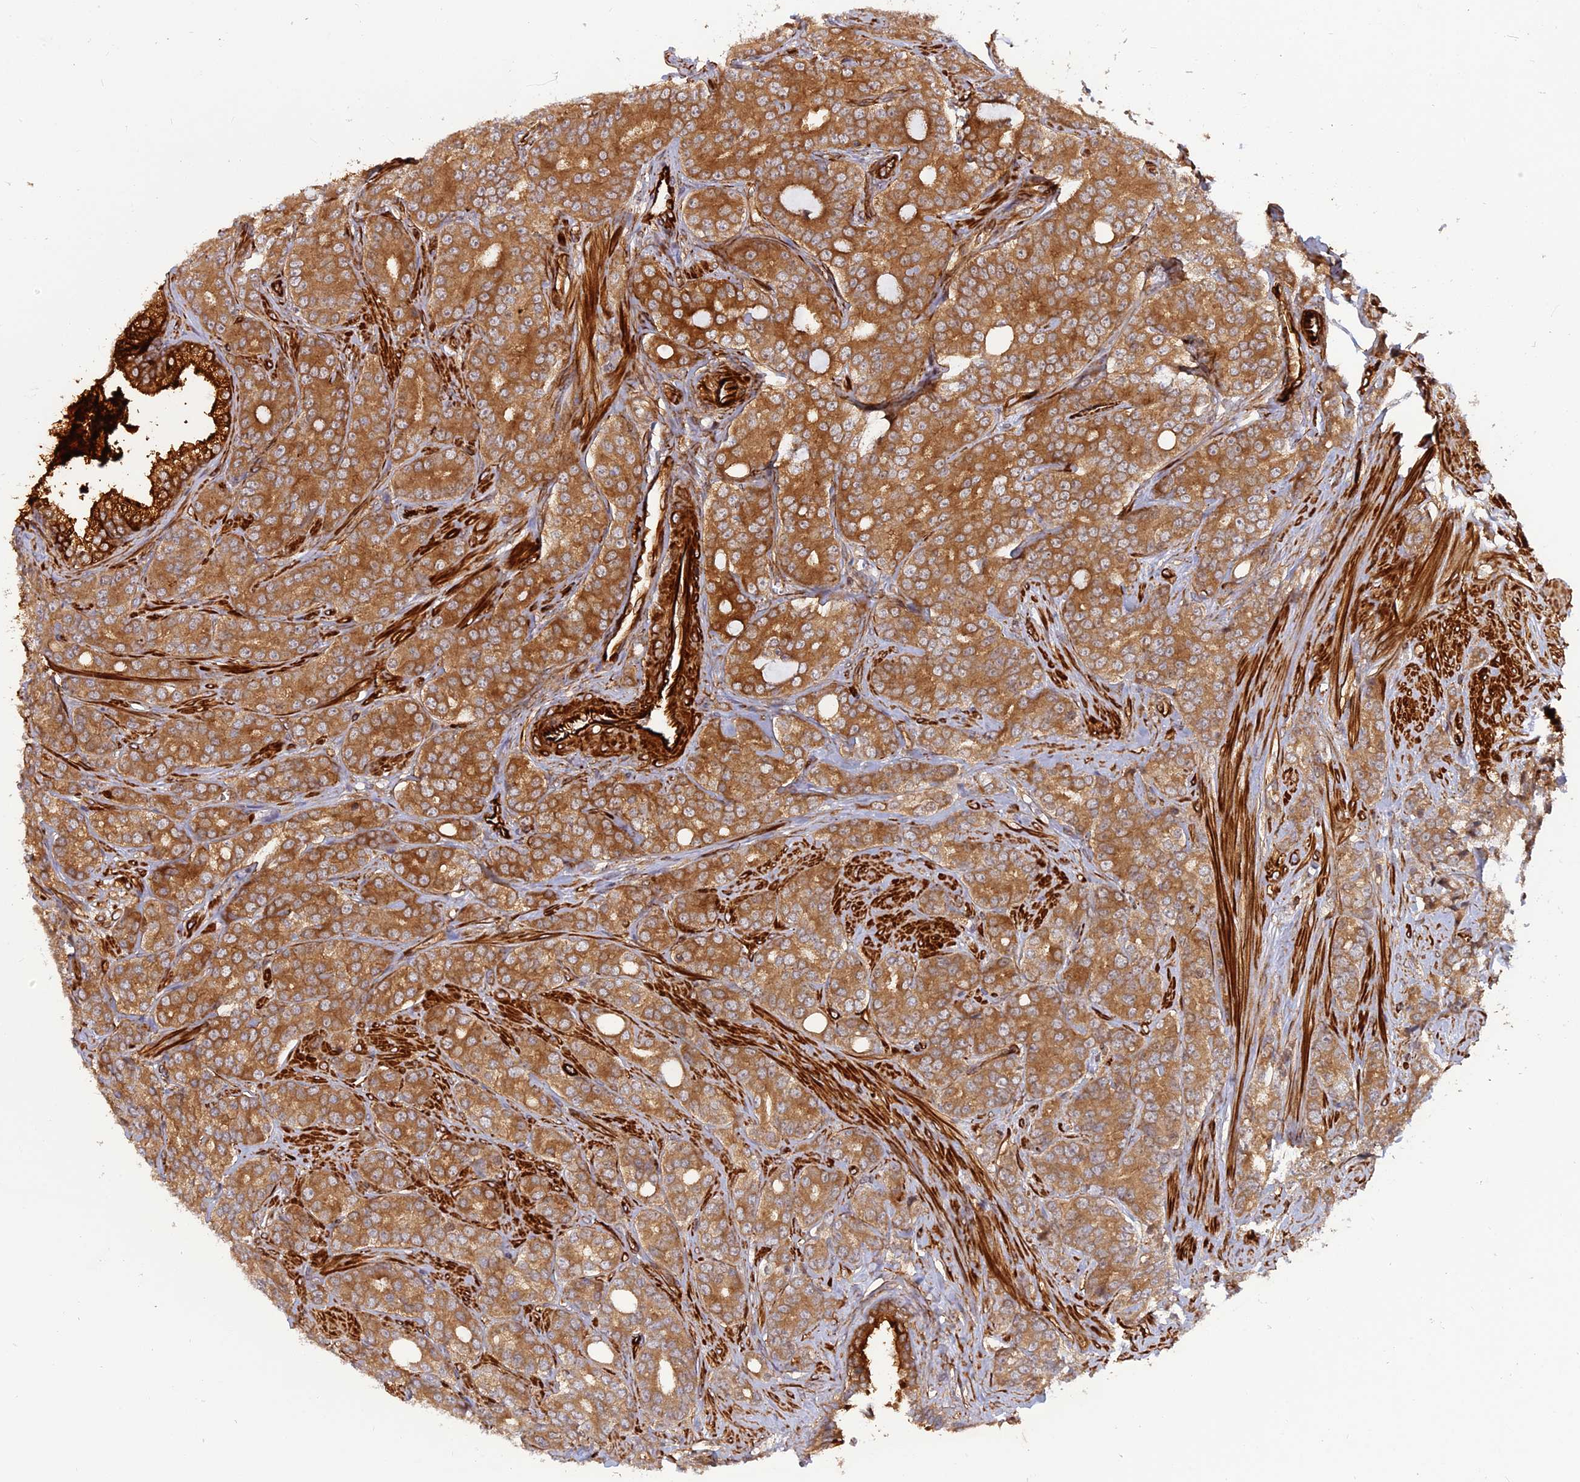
{"staining": {"intensity": "moderate", "quantity": ">75%", "location": "cytoplasmic/membranous"}, "tissue": "prostate cancer", "cell_type": "Tumor cells", "image_type": "cancer", "snomed": [{"axis": "morphology", "description": "Adenocarcinoma, High grade"}, {"axis": "topography", "description": "Prostate"}], "caption": "Immunohistochemical staining of human prostate cancer shows moderate cytoplasmic/membranous protein positivity in approximately >75% of tumor cells.", "gene": "PHLDB3", "patient": {"sex": "male", "age": 62}}